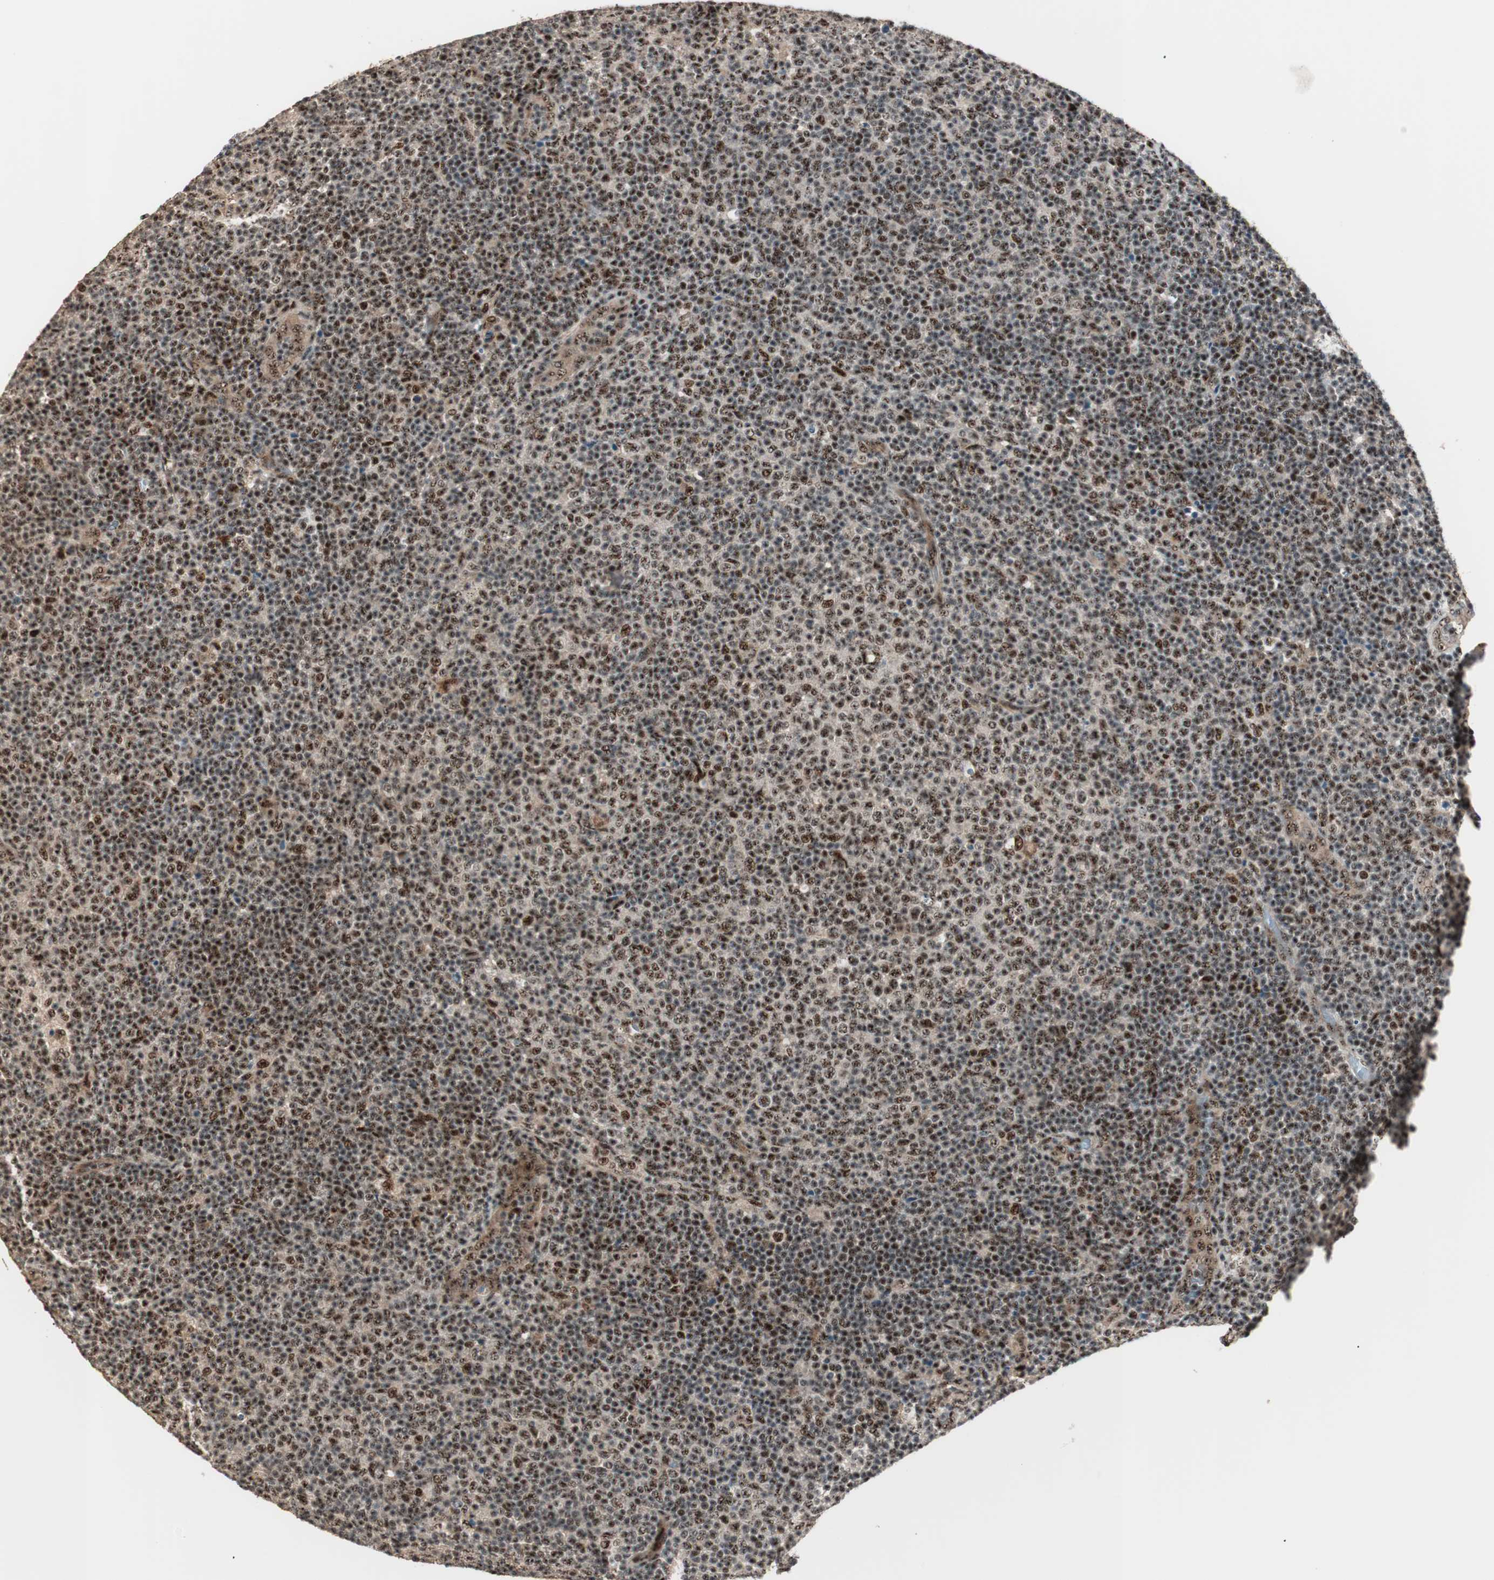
{"staining": {"intensity": "strong", "quantity": ">75%", "location": "nuclear"}, "tissue": "lymphoma", "cell_type": "Tumor cells", "image_type": "cancer", "snomed": [{"axis": "morphology", "description": "Malignant lymphoma, non-Hodgkin's type, Low grade"}, {"axis": "topography", "description": "Lymph node"}], "caption": "Tumor cells show high levels of strong nuclear staining in about >75% of cells in malignant lymphoma, non-Hodgkin's type (low-grade). (DAB (3,3'-diaminobenzidine) = brown stain, brightfield microscopy at high magnification).", "gene": "NR5A2", "patient": {"sex": "male", "age": 70}}